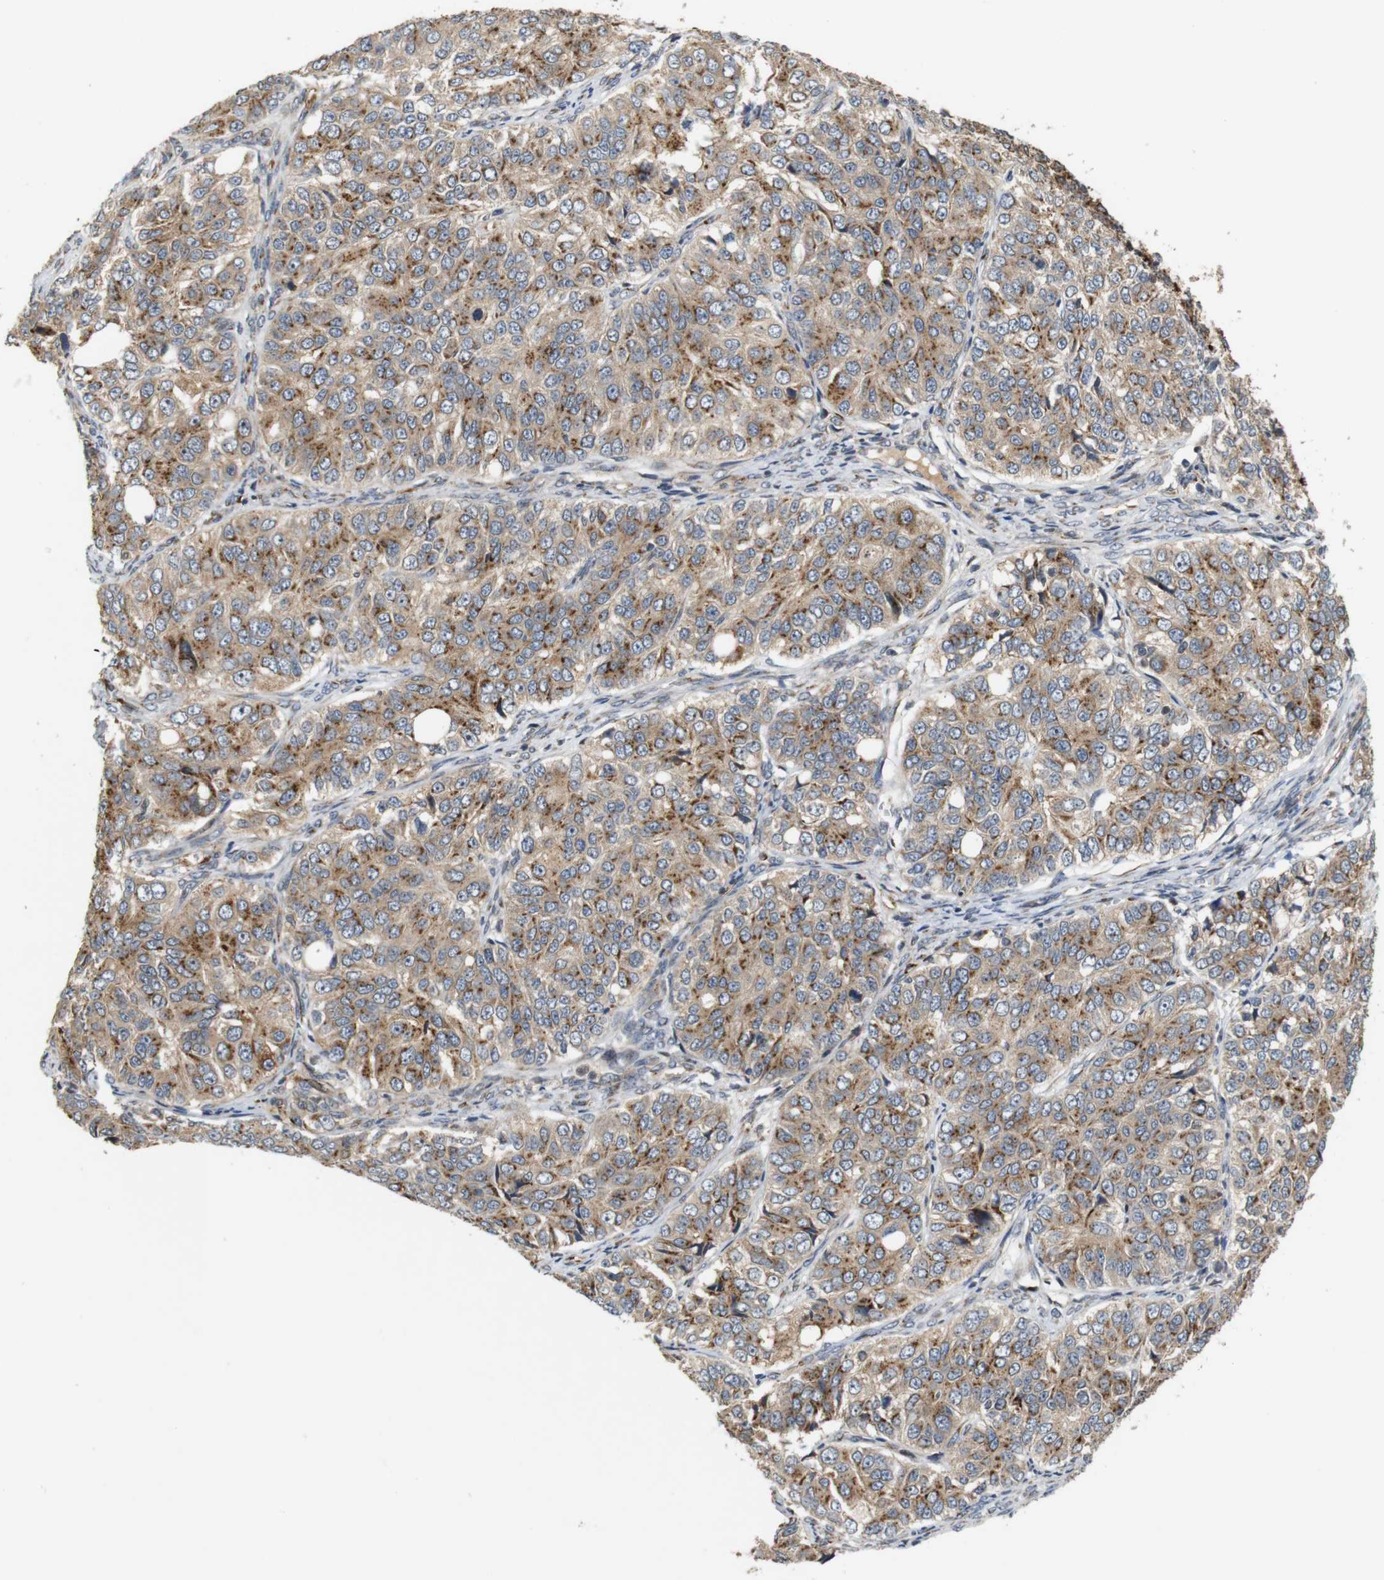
{"staining": {"intensity": "moderate", "quantity": ">75%", "location": "cytoplasmic/membranous"}, "tissue": "ovarian cancer", "cell_type": "Tumor cells", "image_type": "cancer", "snomed": [{"axis": "morphology", "description": "Carcinoma, endometroid"}, {"axis": "topography", "description": "Ovary"}], "caption": "High-magnification brightfield microscopy of ovarian cancer (endometroid carcinoma) stained with DAB (3,3'-diaminobenzidine) (brown) and counterstained with hematoxylin (blue). tumor cells exhibit moderate cytoplasmic/membranous expression is identified in approximately>75% of cells.", "gene": "EFCAB14", "patient": {"sex": "female", "age": 51}}